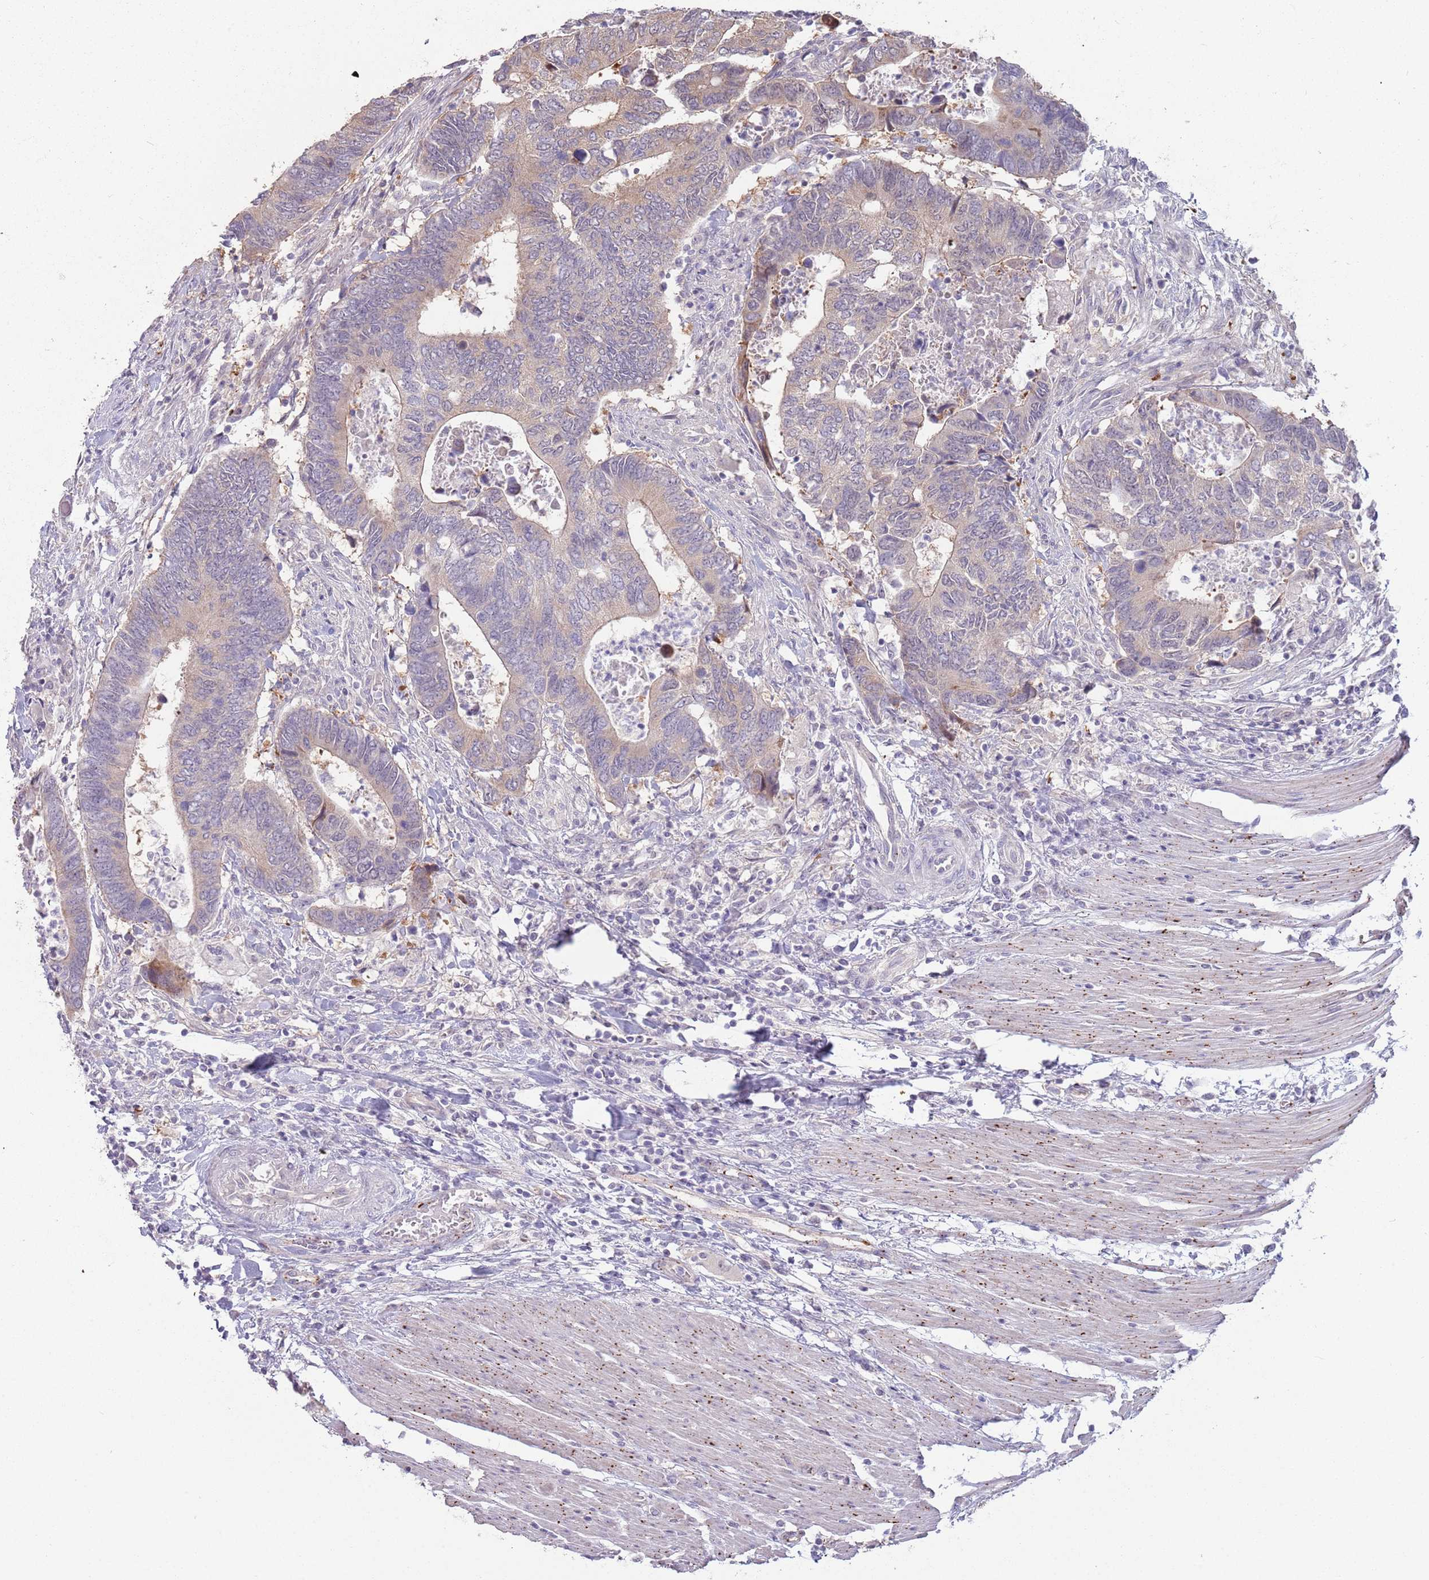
{"staining": {"intensity": "weak", "quantity": "<25%", "location": "cytoplasmic/membranous"}, "tissue": "colorectal cancer", "cell_type": "Tumor cells", "image_type": "cancer", "snomed": [{"axis": "morphology", "description": "Adenocarcinoma, NOS"}, {"axis": "topography", "description": "Colon"}], "caption": "High magnification brightfield microscopy of colorectal cancer stained with DAB (brown) and counterstained with hematoxylin (blue): tumor cells show no significant staining.", "gene": "LDHD", "patient": {"sex": "male", "age": 87}}